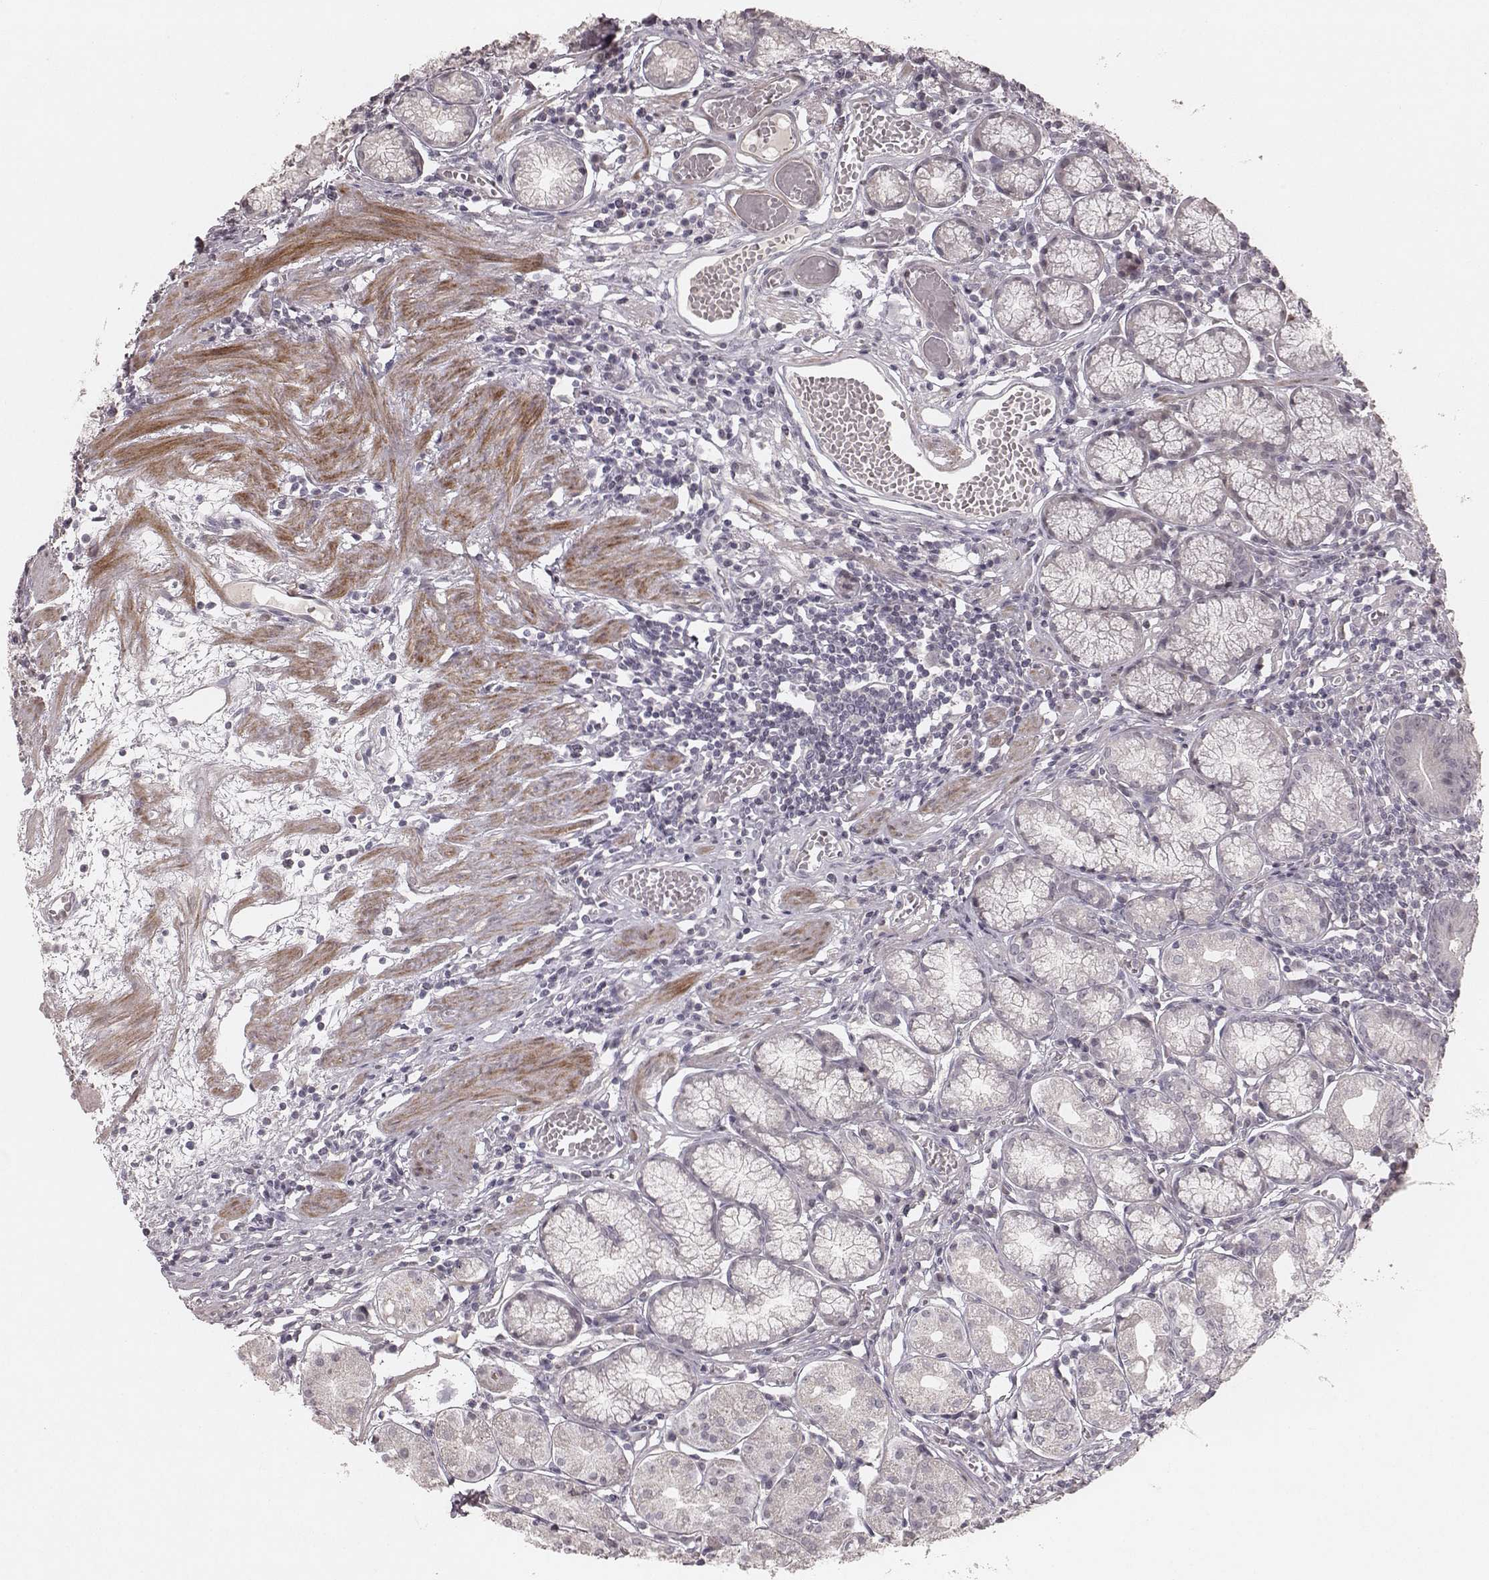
{"staining": {"intensity": "negative", "quantity": "none", "location": "none"}, "tissue": "stomach", "cell_type": "Glandular cells", "image_type": "normal", "snomed": [{"axis": "morphology", "description": "Normal tissue, NOS"}, {"axis": "topography", "description": "Stomach"}], "caption": "This micrograph is of unremarkable stomach stained with IHC to label a protein in brown with the nuclei are counter-stained blue. There is no staining in glandular cells.", "gene": "FAM13B", "patient": {"sex": "male", "age": 55}}